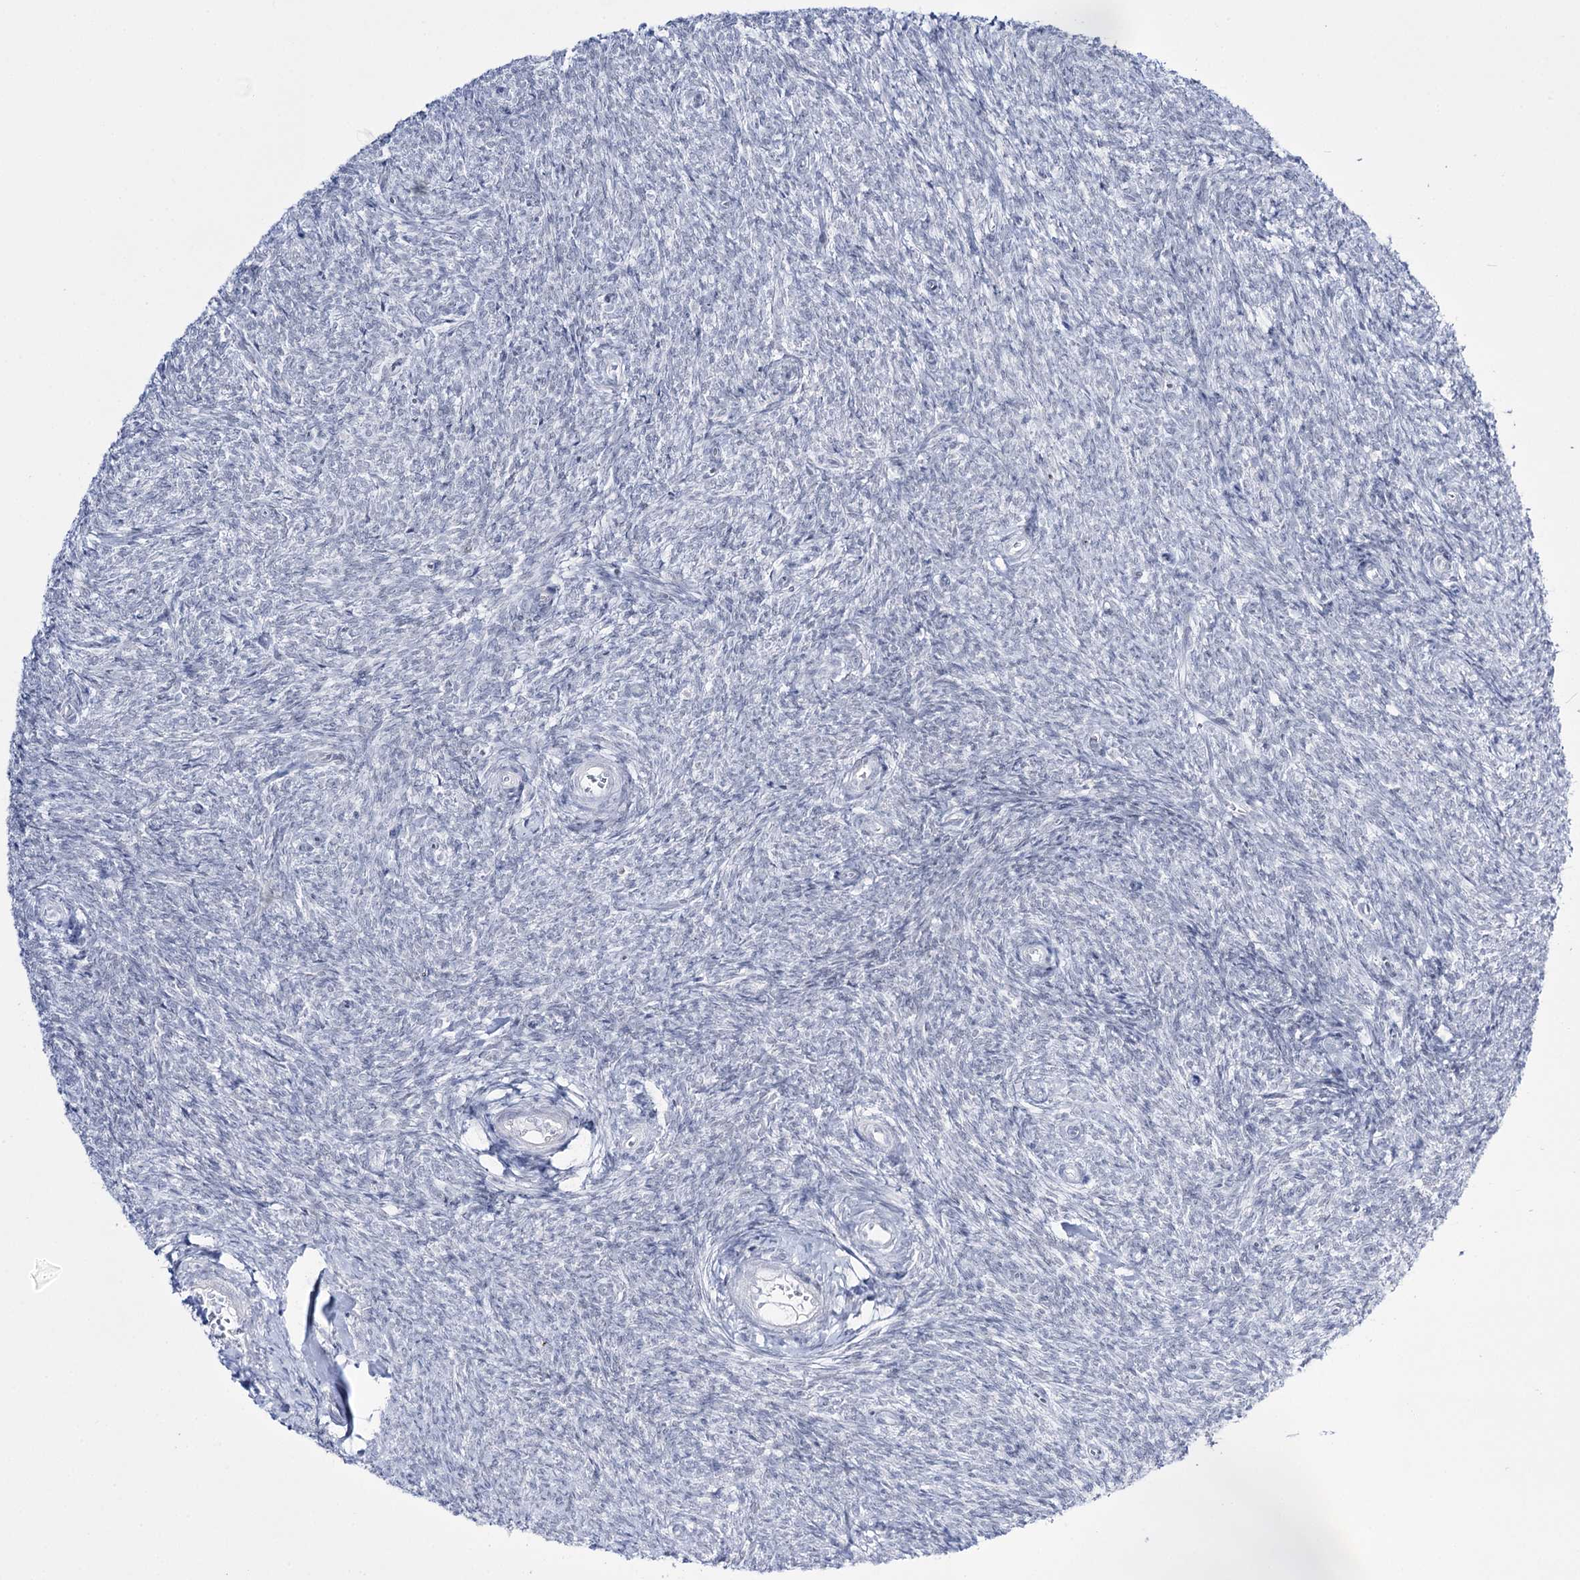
{"staining": {"intensity": "negative", "quantity": "none", "location": "none"}, "tissue": "ovary", "cell_type": "Ovarian stroma cells", "image_type": "normal", "snomed": [{"axis": "morphology", "description": "Normal tissue, NOS"}, {"axis": "topography", "description": "Ovary"}], "caption": "IHC of benign ovary demonstrates no expression in ovarian stroma cells.", "gene": "RBM15B", "patient": {"sex": "female", "age": 44}}